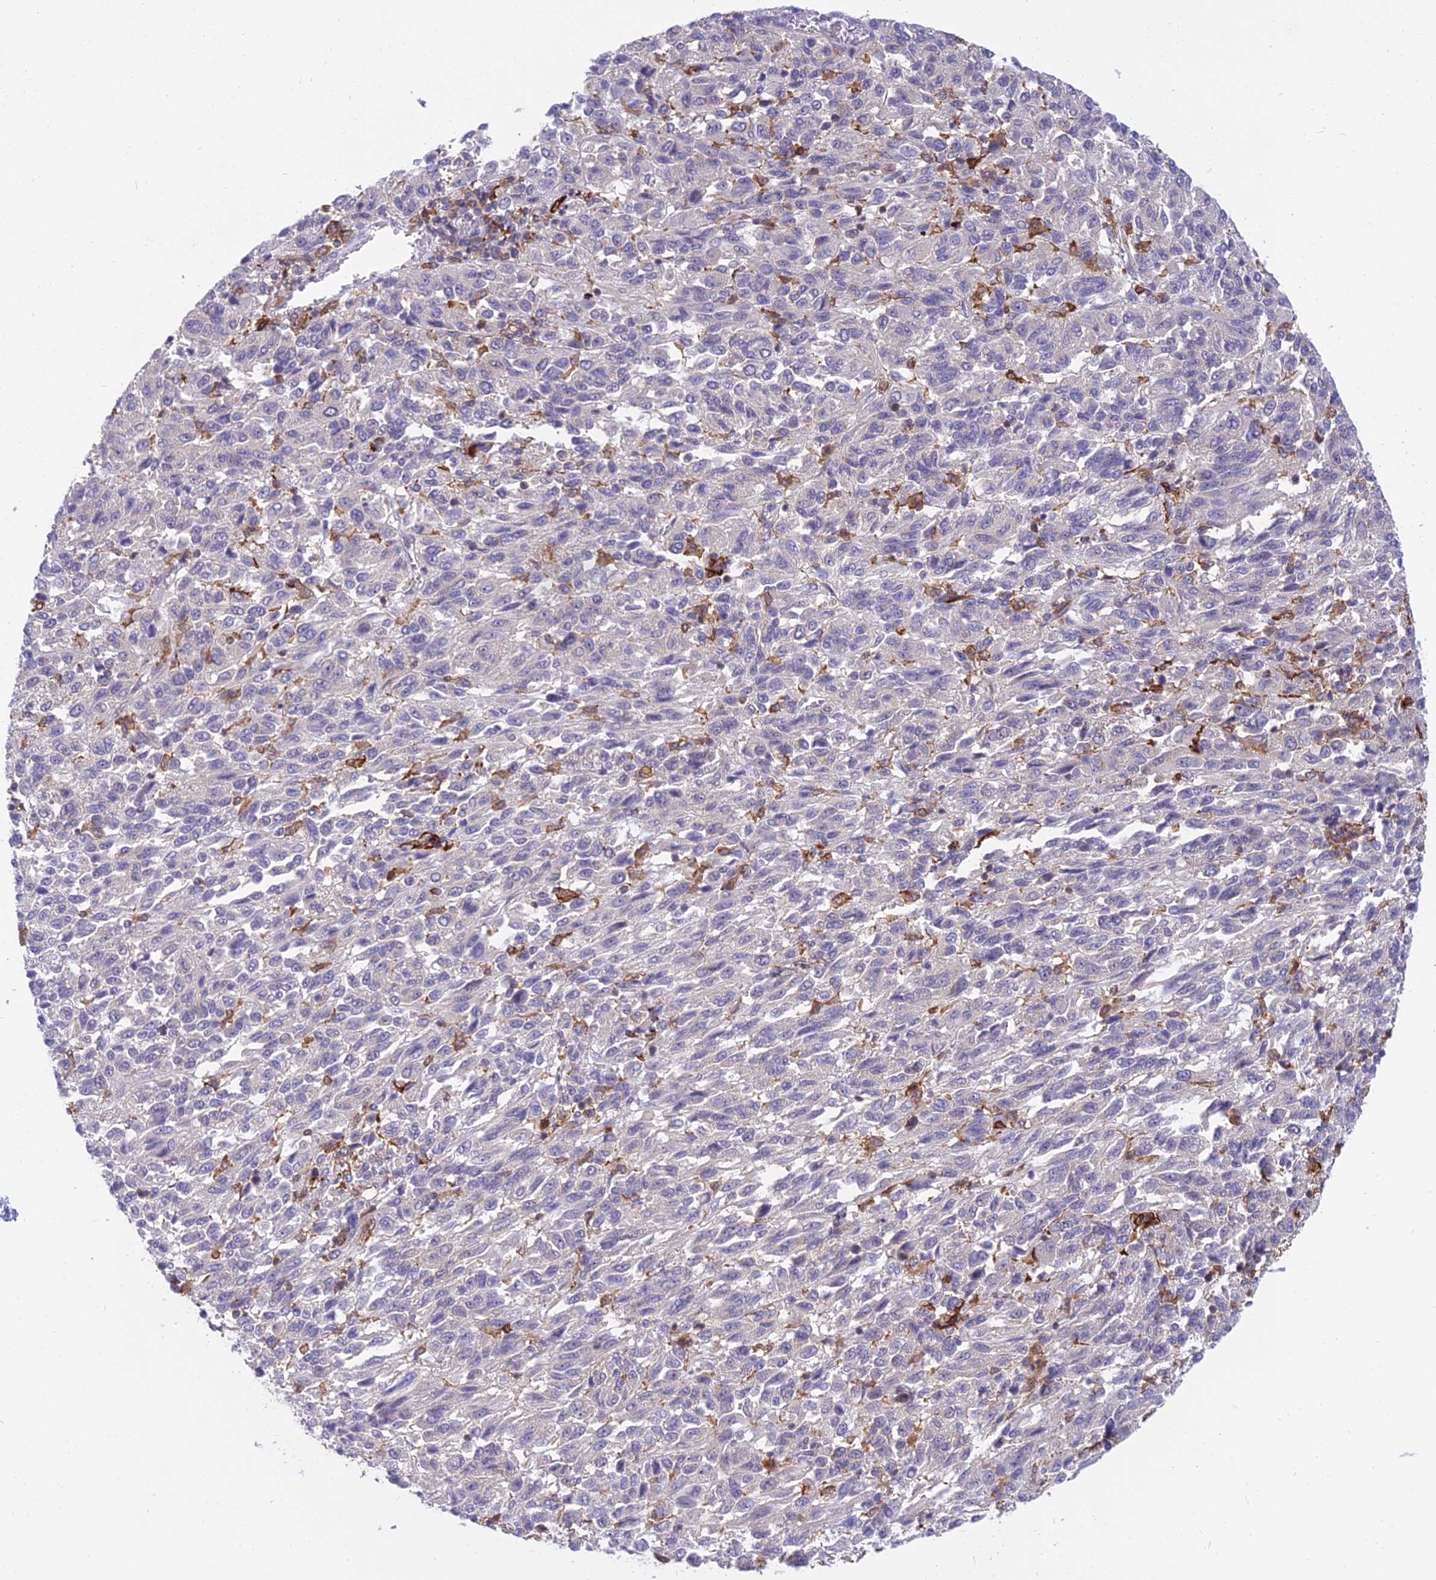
{"staining": {"intensity": "negative", "quantity": "none", "location": "none"}, "tissue": "melanoma", "cell_type": "Tumor cells", "image_type": "cancer", "snomed": [{"axis": "morphology", "description": "Malignant melanoma, Metastatic site"}, {"axis": "topography", "description": "Lung"}], "caption": "Immunohistochemistry histopathology image of neoplastic tissue: human melanoma stained with DAB (3,3'-diaminobenzidine) exhibits no significant protein positivity in tumor cells. (Stains: DAB immunohistochemistry (IHC) with hematoxylin counter stain, Microscopy: brightfield microscopy at high magnification).", "gene": "UBE2G1", "patient": {"sex": "male", "age": 64}}